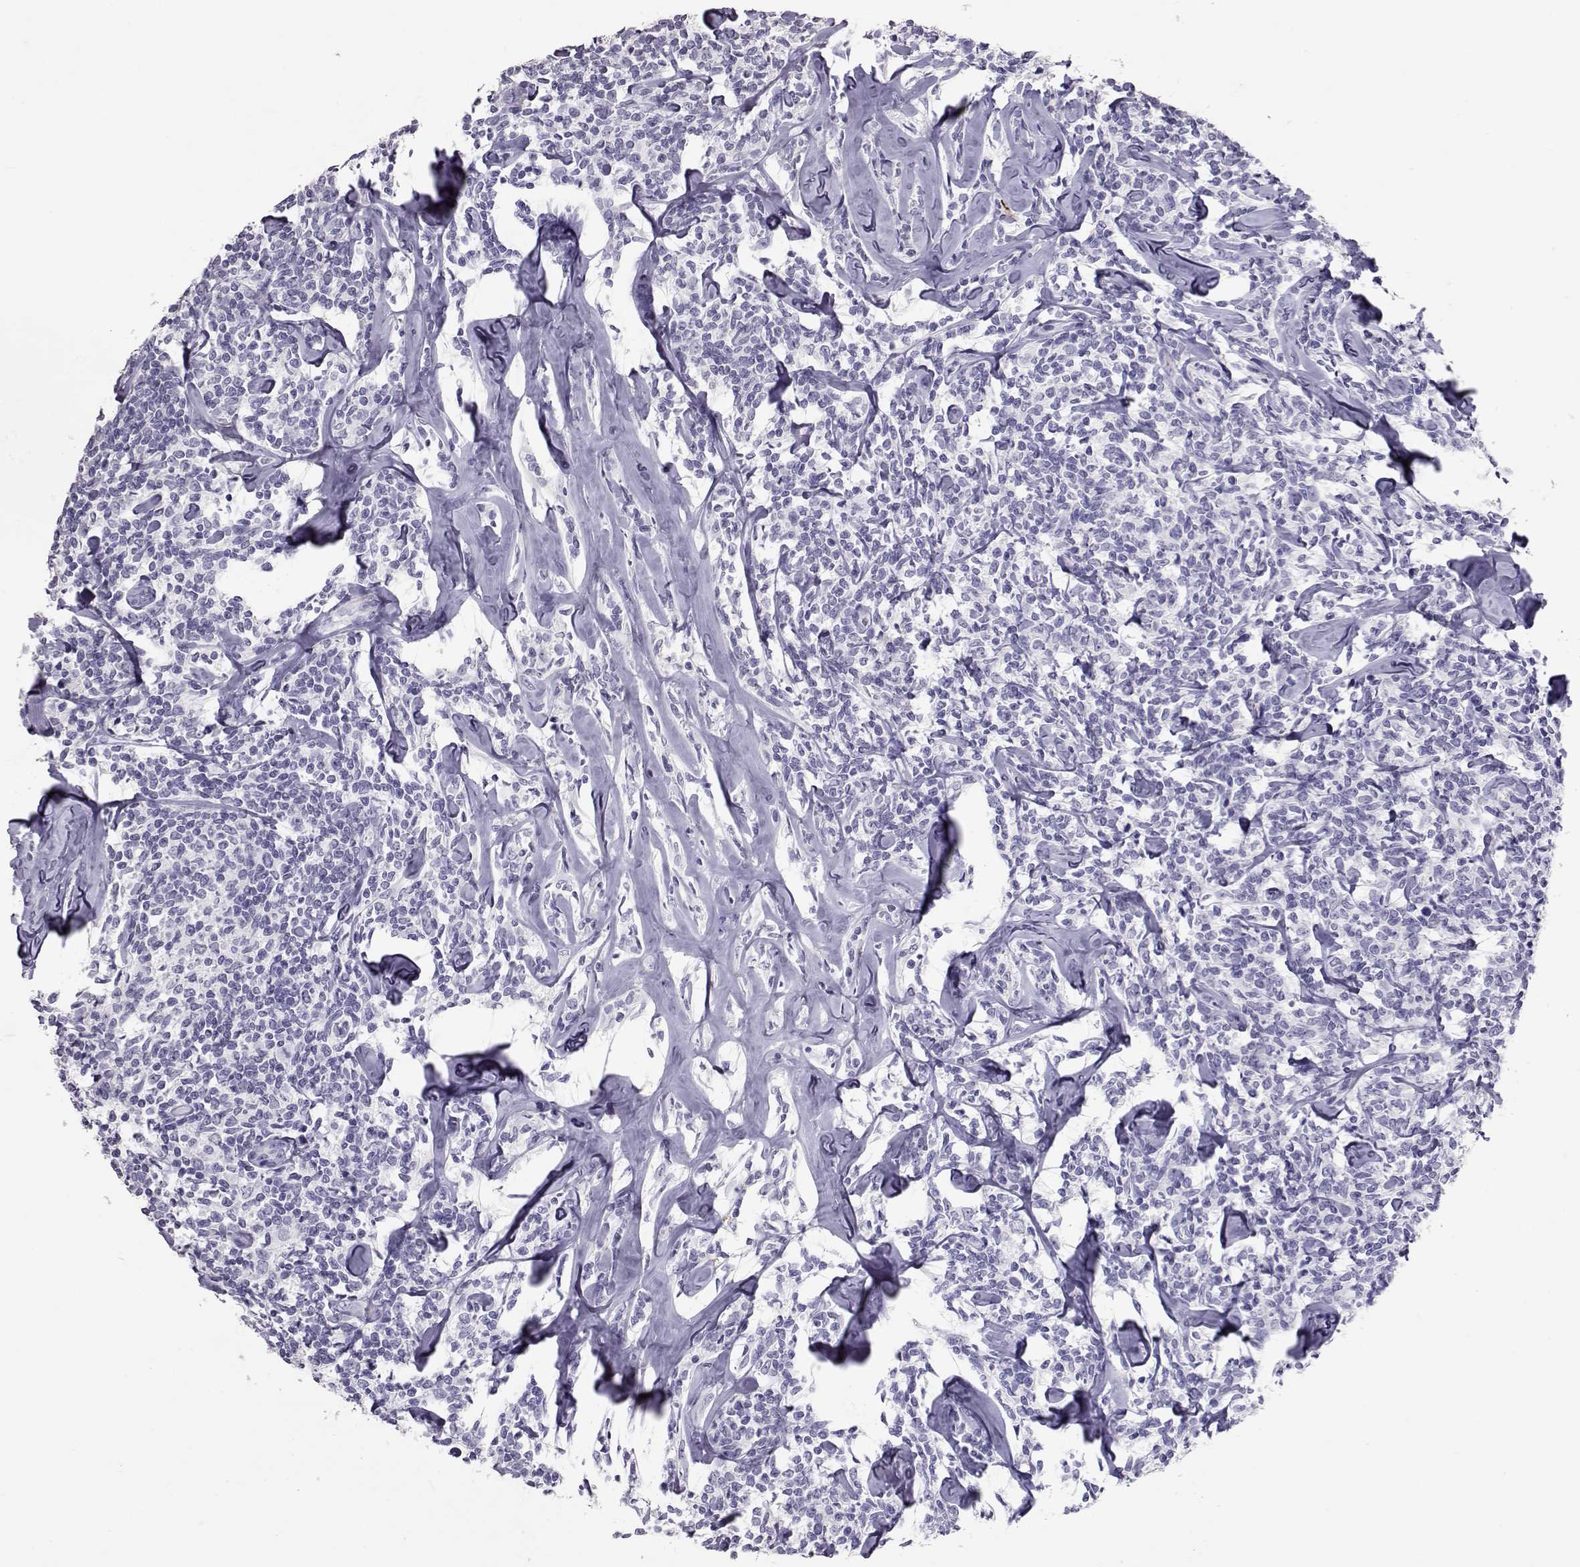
{"staining": {"intensity": "negative", "quantity": "none", "location": "none"}, "tissue": "lymphoma", "cell_type": "Tumor cells", "image_type": "cancer", "snomed": [{"axis": "morphology", "description": "Malignant lymphoma, non-Hodgkin's type, Low grade"}, {"axis": "topography", "description": "Lymph node"}], "caption": "Protein analysis of low-grade malignant lymphoma, non-Hodgkin's type displays no significant staining in tumor cells.", "gene": "PMCH", "patient": {"sex": "female", "age": 56}}